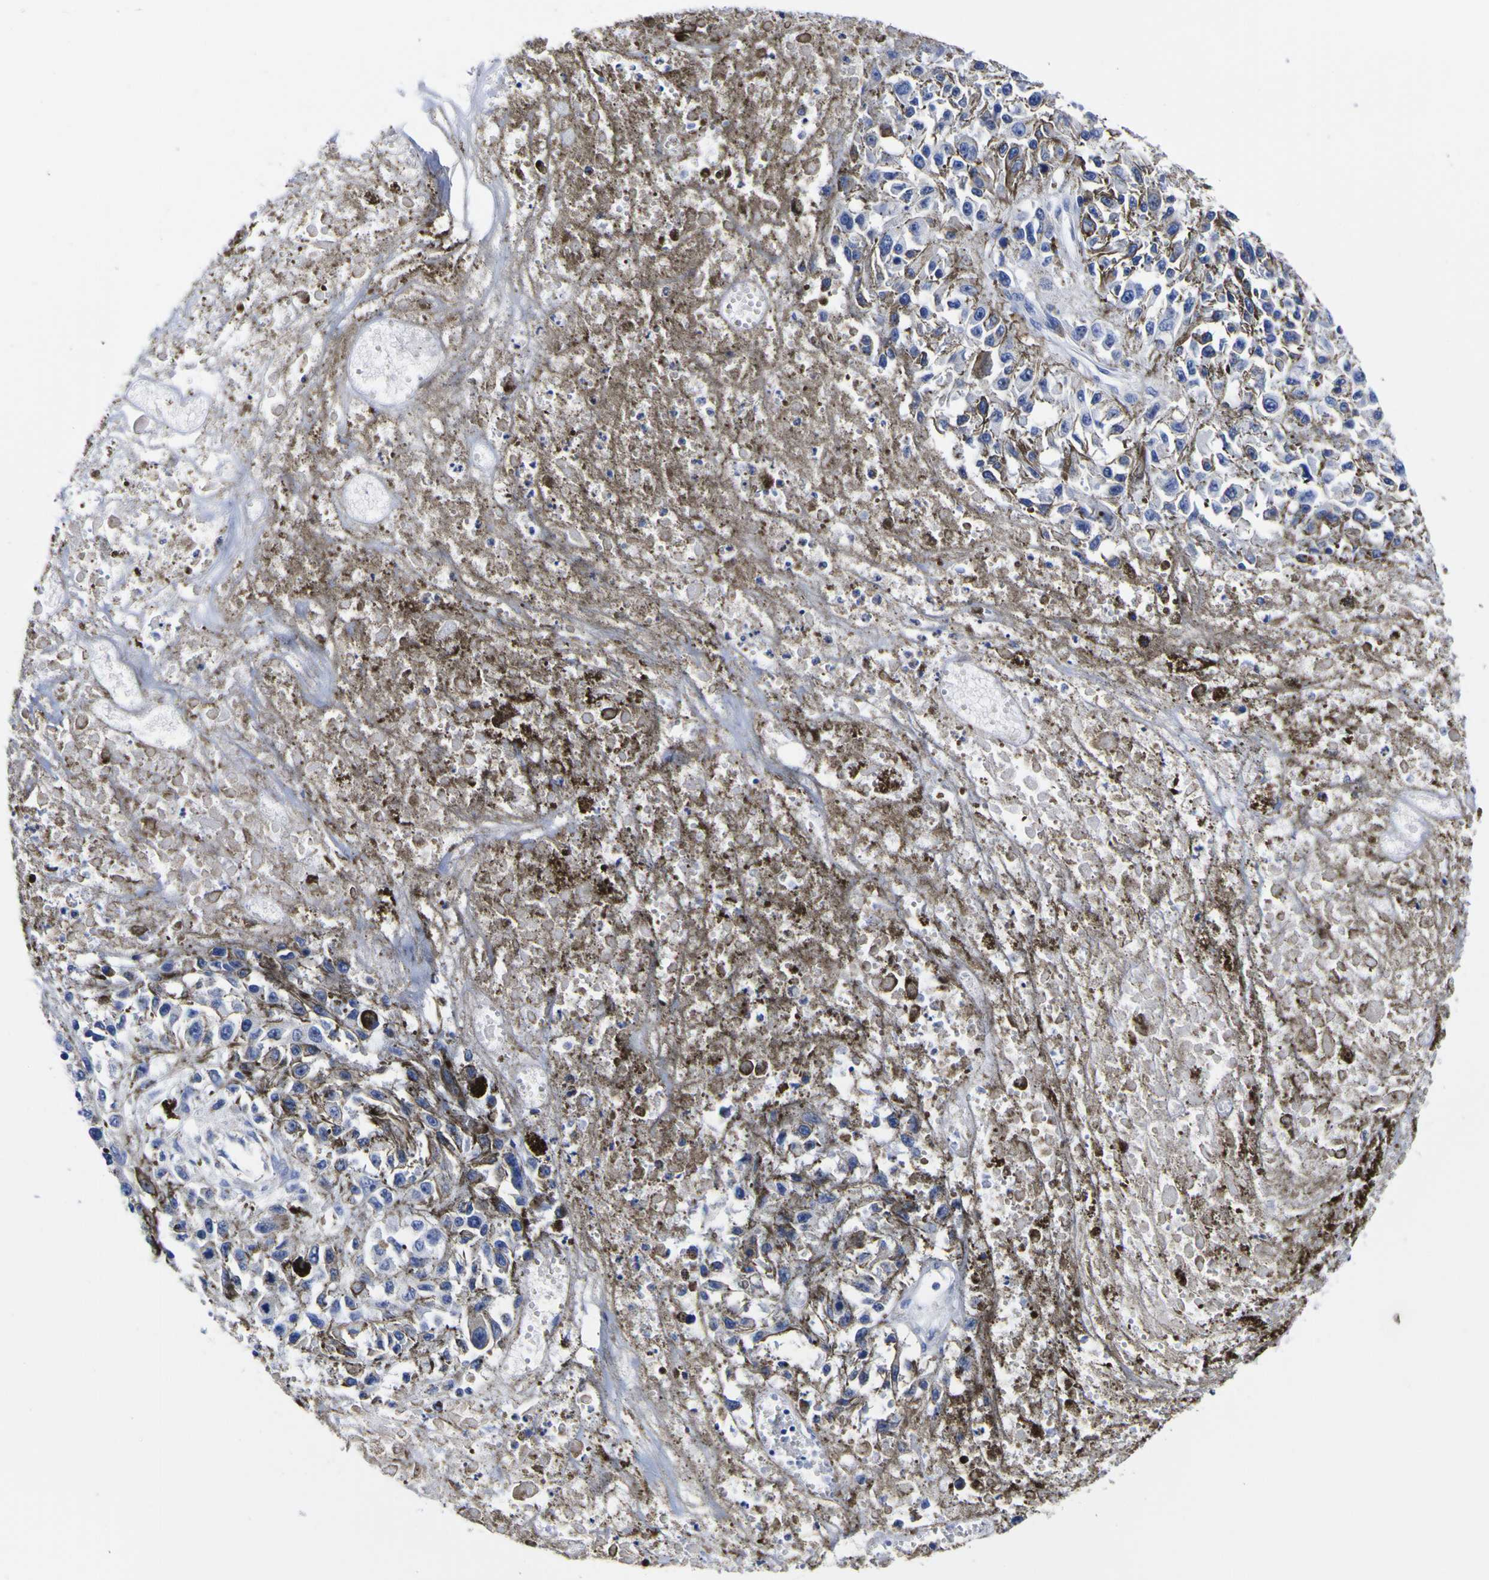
{"staining": {"intensity": "negative", "quantity": "none", "location": "none"}, "tissue": "melanoma", "cell_type": "Tumor cells", "image_type": "cancer", "snomed": [{"axis": "morphology", "description": "Malignant melanoma, Metastatic site"}, {"axis": "topography", "description": "Lymph node"}], "caption": "This micrograph is of malignant melanoma (metastatic site) stained with immunohistochemistry (IHC) to label a protein in brown with the nuclei are counter-stained blue. There is no staining in tumor cells.", "gene": "HLA-DQA1", "patient": {"sex": "male", "age": 59}}